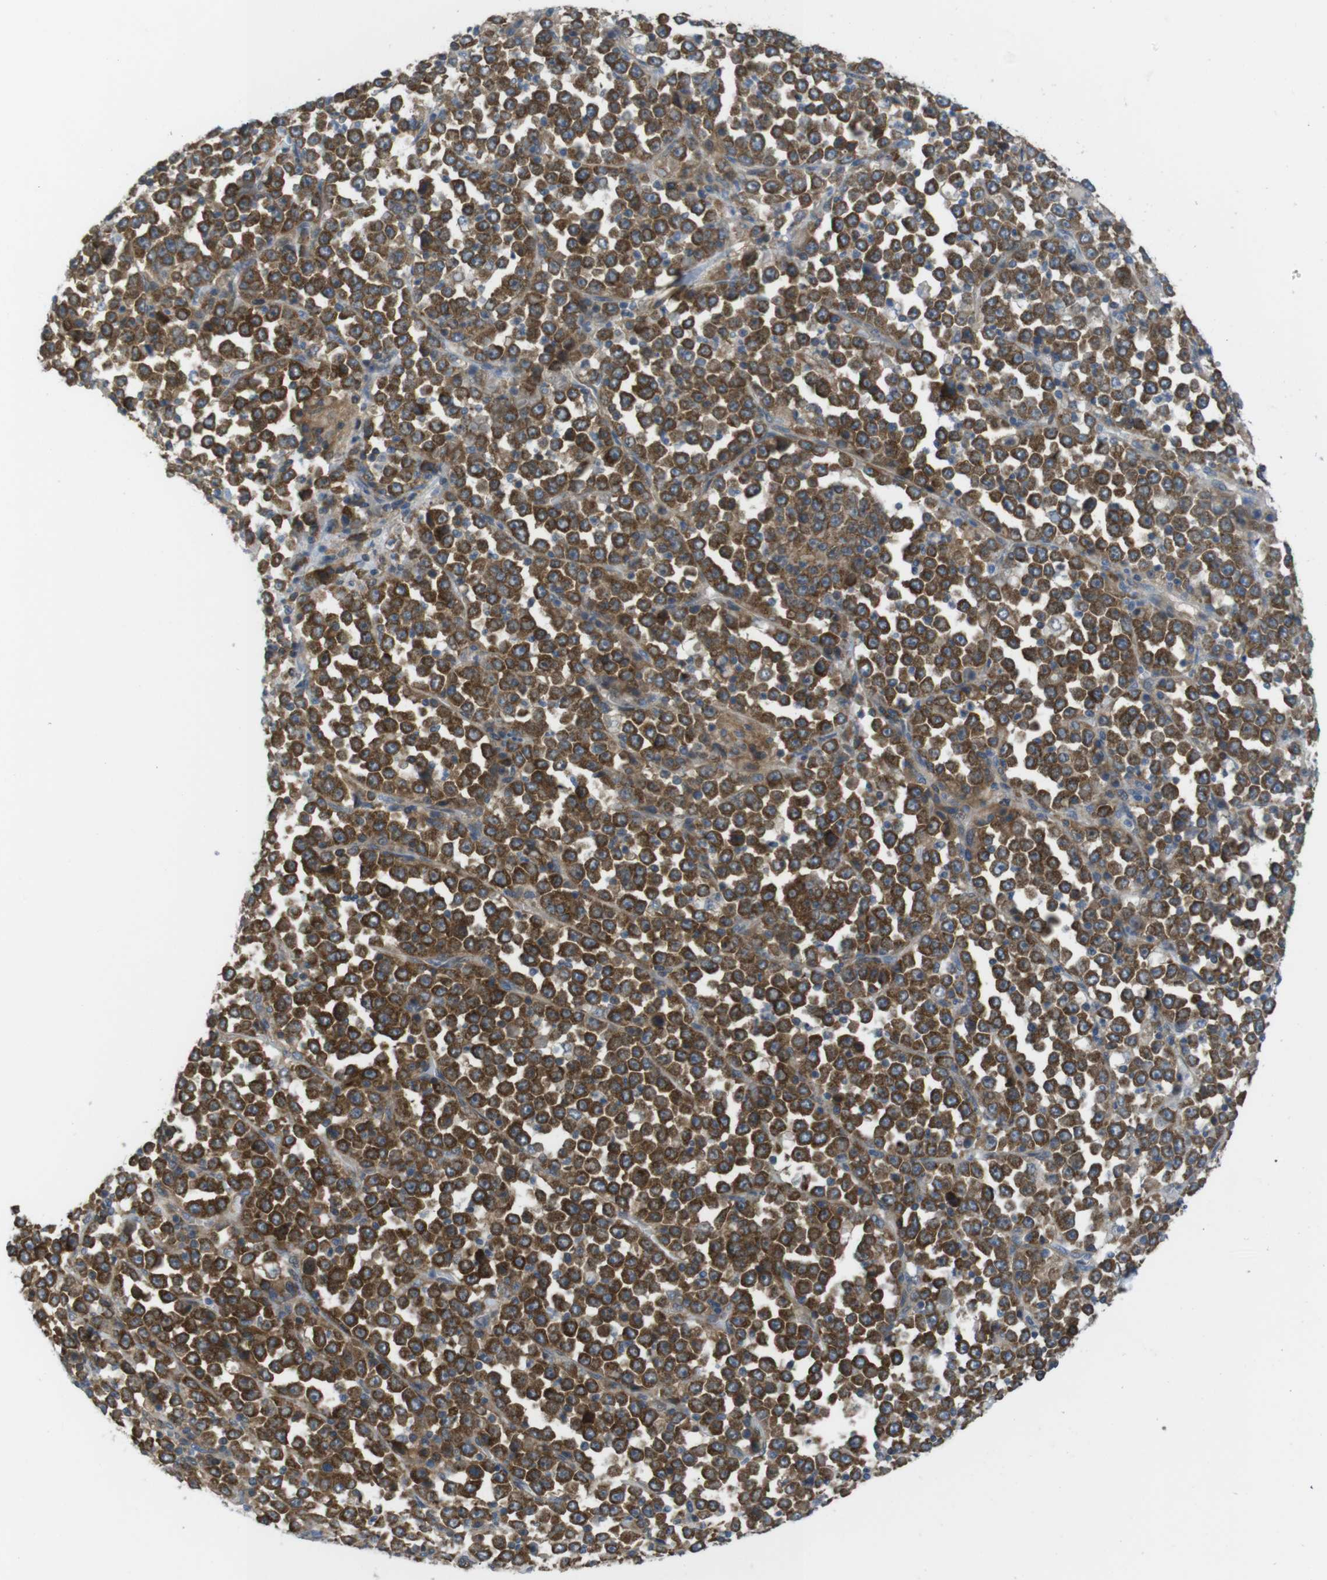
{"staining": {"intensity": "strong", "quantity": ">75%", "location": "cytoplasmic/membranous"}, "tissue": "stomach cancer", "cell_type": "Tumor cells", "image_type": "cancer", "snomed": [{"axis": "morphology", "description": "Normal tissue, NOS"}, {"axis": "morphology", "description": "Adenocarcinoma, NOS"}, {"axis": "topography", "description": "Stomach, upper"}, {"axis": "topography", "description": "Stomach"}], "caption": "Protein expression by immunohistochemistry reveals strong cytoplasmic/membranous expression in about >75% of tumor cells in stomach cancer. The protein of interest is stained brown, and the nuclei are stained in blue (DAB IHC with brightfield microscopy, high magnification).", "gene": "MTHFD1", "patient": {"sex": "male", "age": 59}}